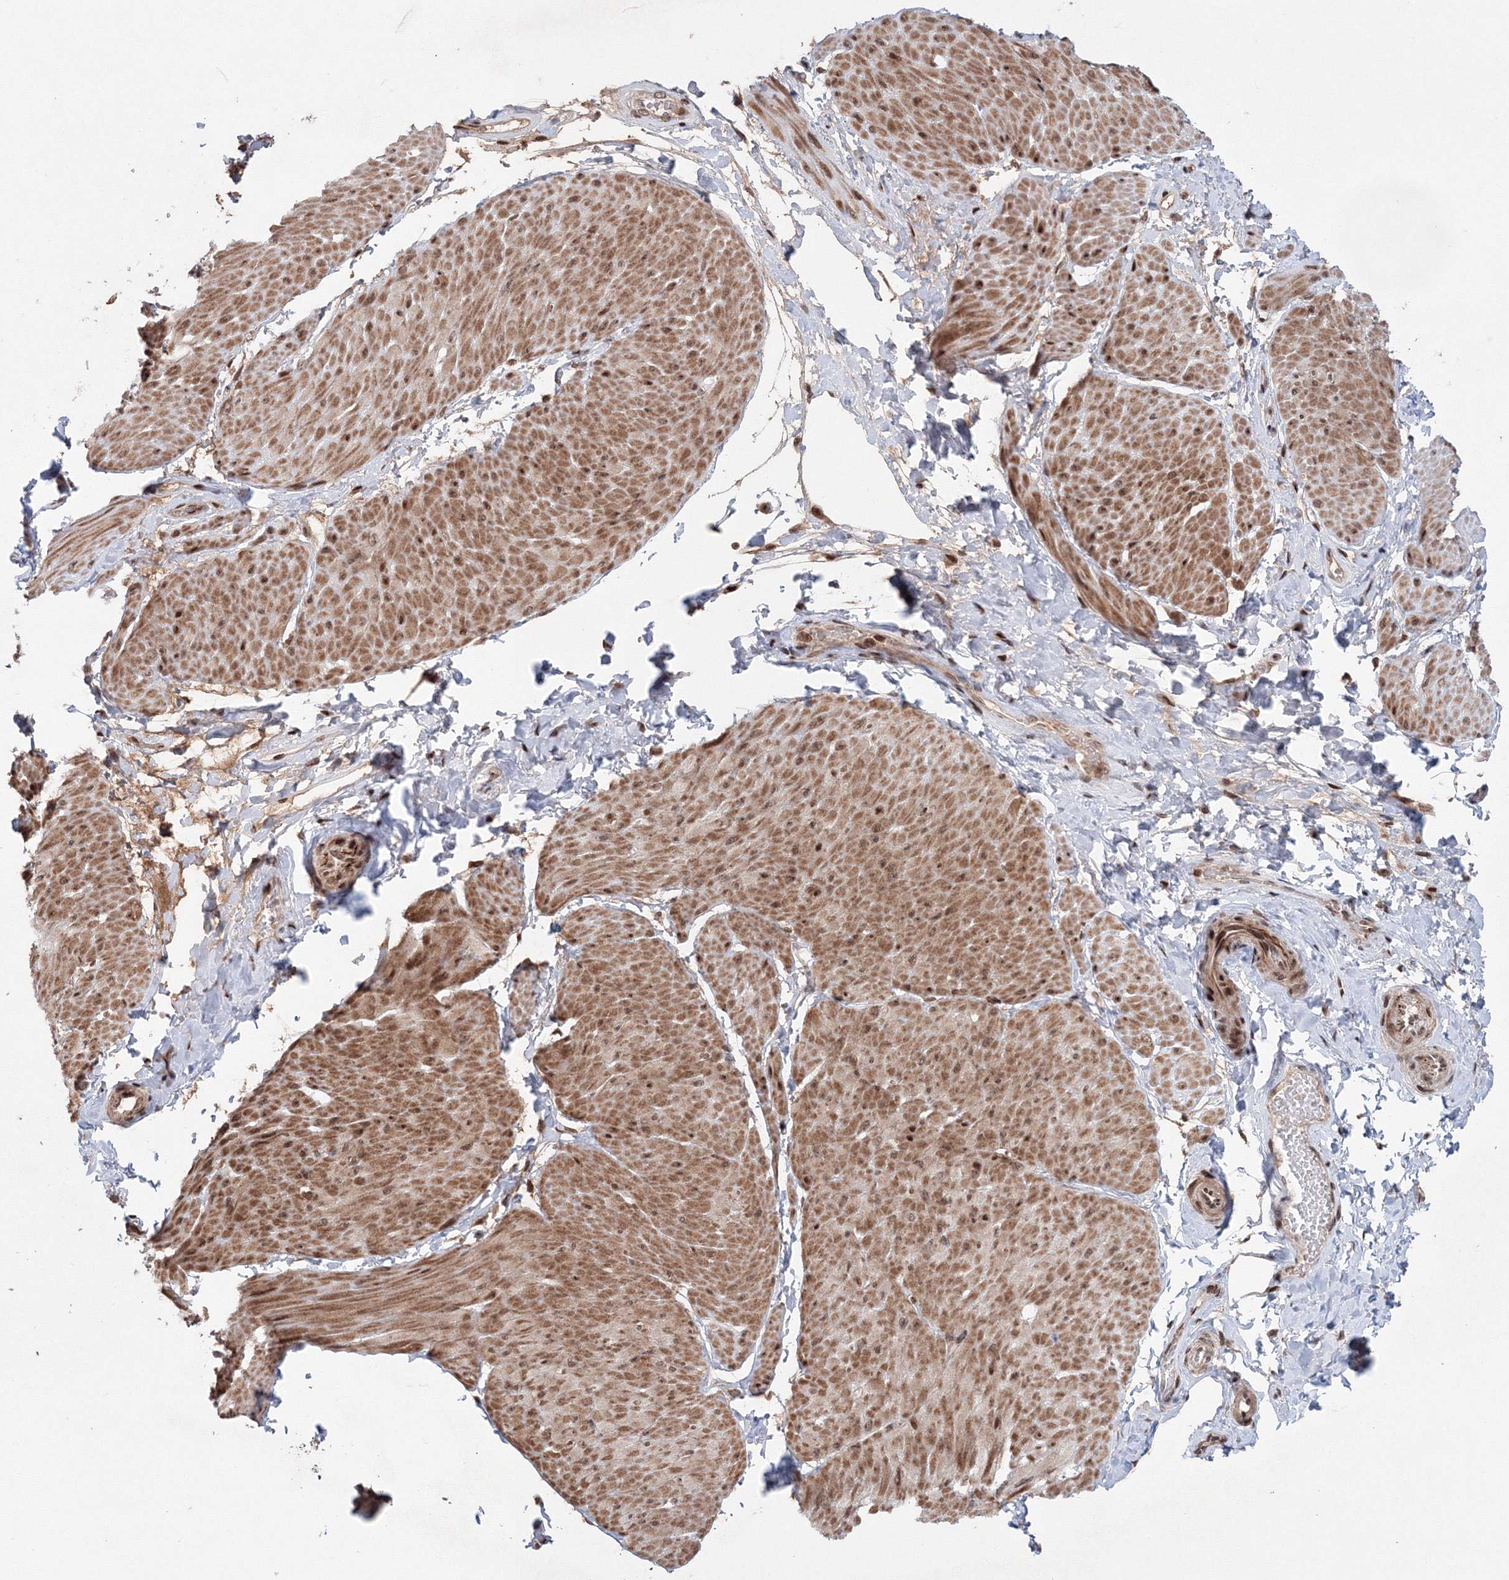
{"staining": {"intensity": "moderate", "quantity": ">75%", "location": "cytoplasmic/membranous,nuclear"}, "tissue": "smooth muscle", "cell_type": "Smooth muscle cells", "image_type": "normal", "snomed": [{"axis": "morphology", "description": "Urothelial carcinoma, High grade"}, {"axis": "topography", "description": "Urinary bladder"}], "caption": "A micrograph of human smooth muscle stained for a protein shows moderate cytoplasmic/membranous,nuclear brown staining in smooth muscle cells.", "gene": "NOA1", "patient": {"sex": "male", "age": 46}}